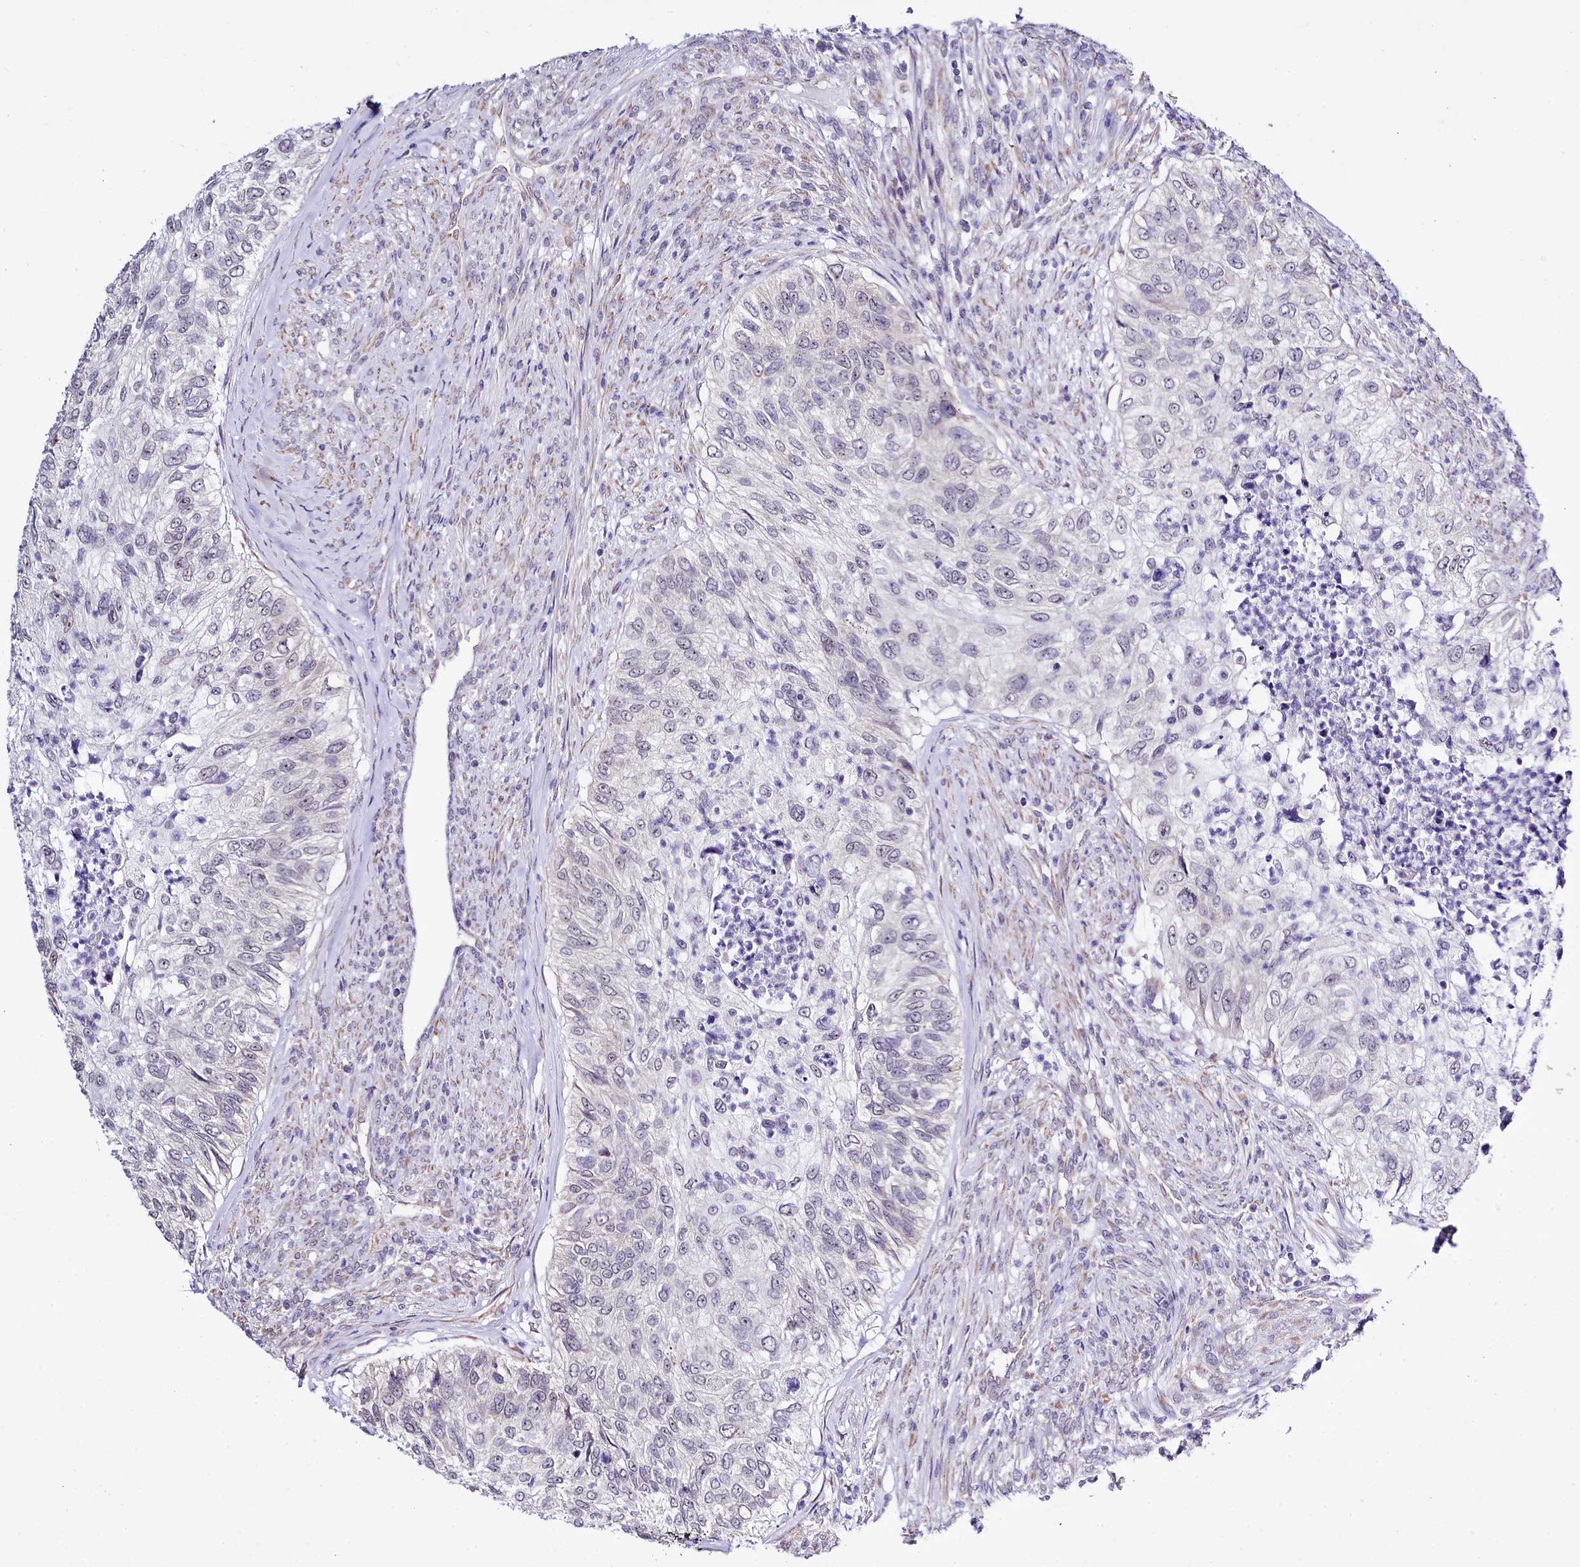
{"staining": {"intensity": "negative", "quantity": "none", "location": "none"}, "tissue": "urothelial cancer", "cell_type": "Tumor cells", "image_type": "cancer", "snomed": [{"axis": "morphology", "description": "Urothelial carcinoma, High grade"}, {"axis": "topography", "description": "Urinary bladder"}], "caption": "An image of human urothelial carcinoma (high-grade) is negative for staining in tumor cells.", "gene": "SPATS2", "patient": {"sex": "female", "age": 60}}